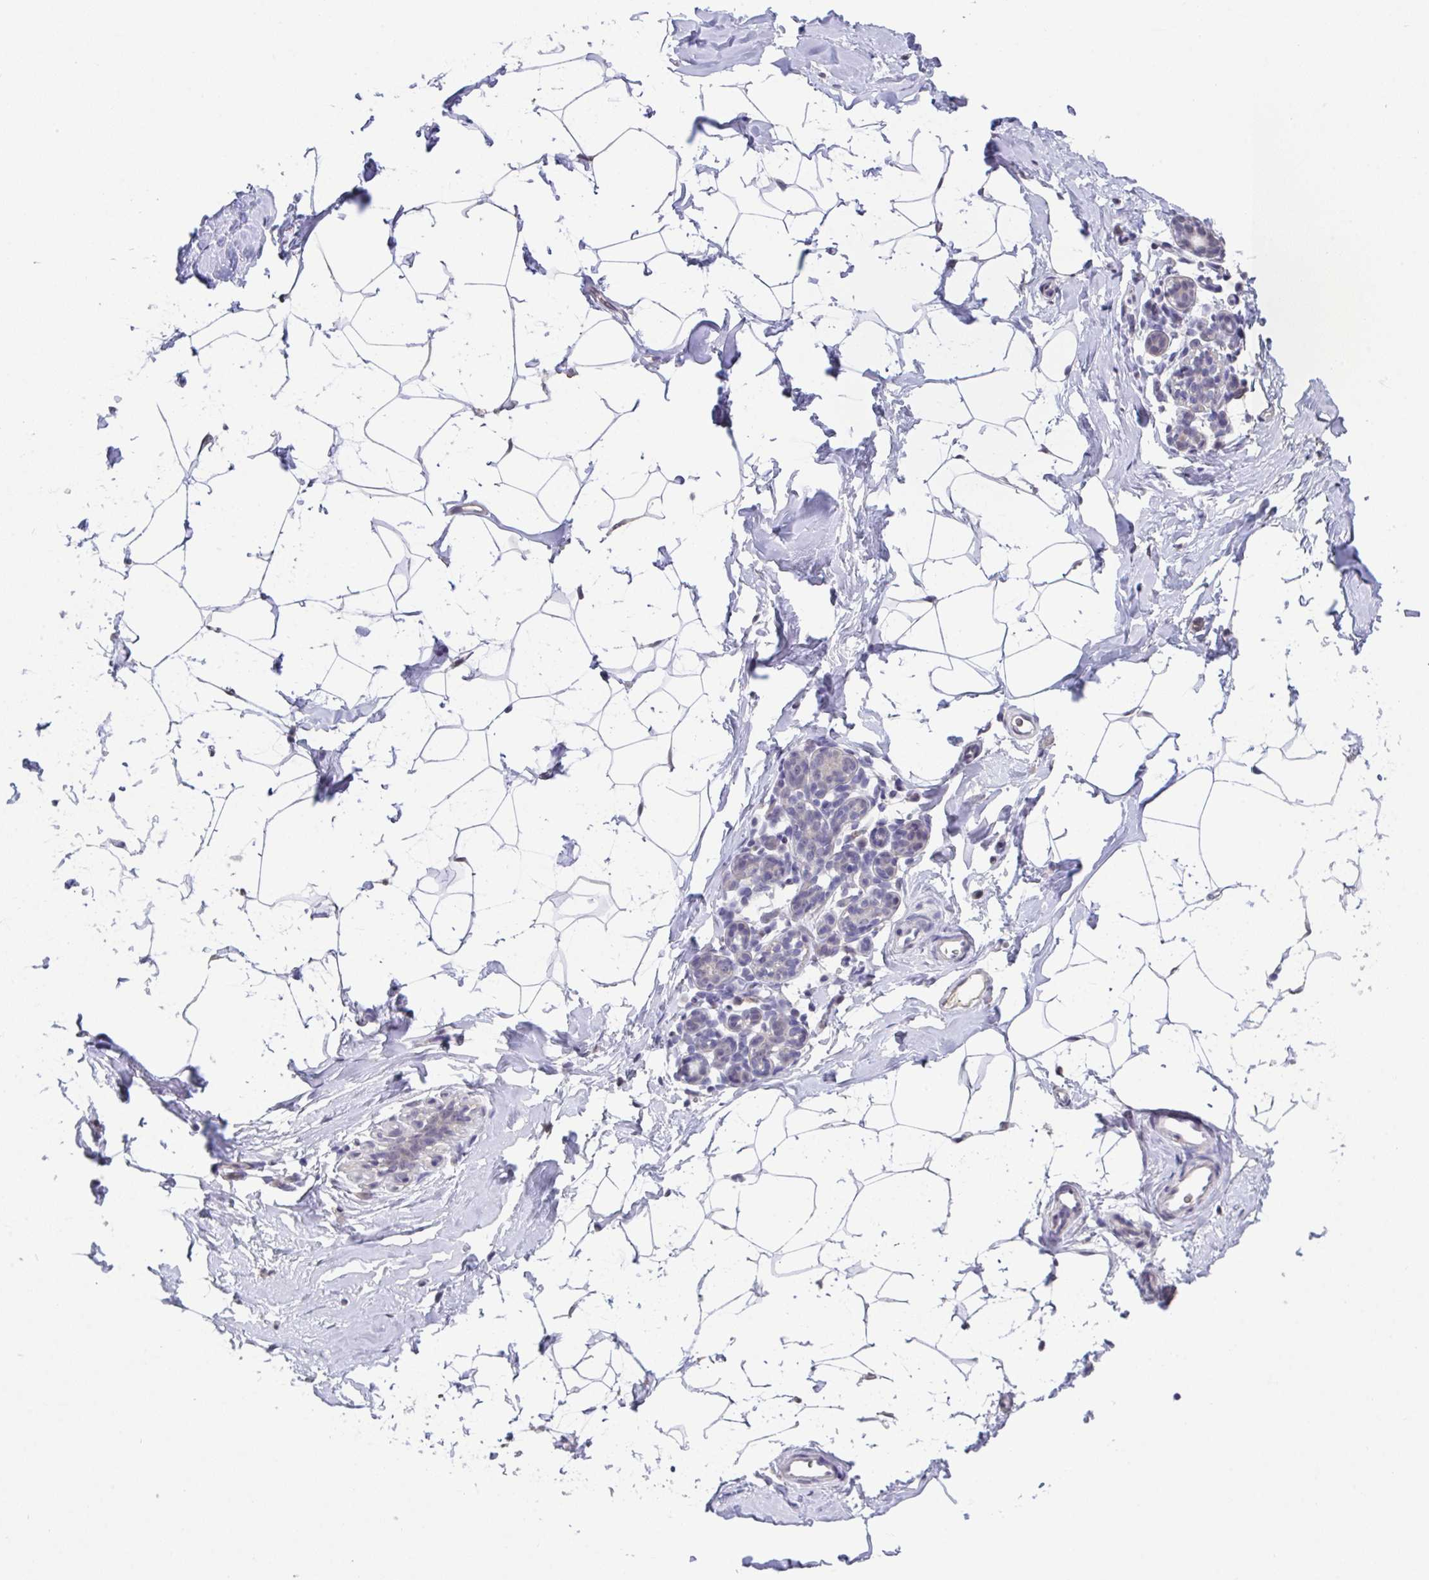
{"staining": {"intensity": "negative", "quantity": "none", "location": "none"}, "tissue": "breast", "cell_type": "Adipocytes", "image_type": "normal", "snomed": [{"axis": "morphology", "description": "Normal tissue, NOS"}, {"axis": "topography", "description": "Breast"}], "caption": "DAB immunohistochemical staining of benign human breast exhibits no significant staining in adipocytes. The staining is performed using DAB brown chromogen with nuclei counter-stained in using hematoxylin.", "gene": "GLTPD2", "patient": {"sex": "female", "age": 32}}